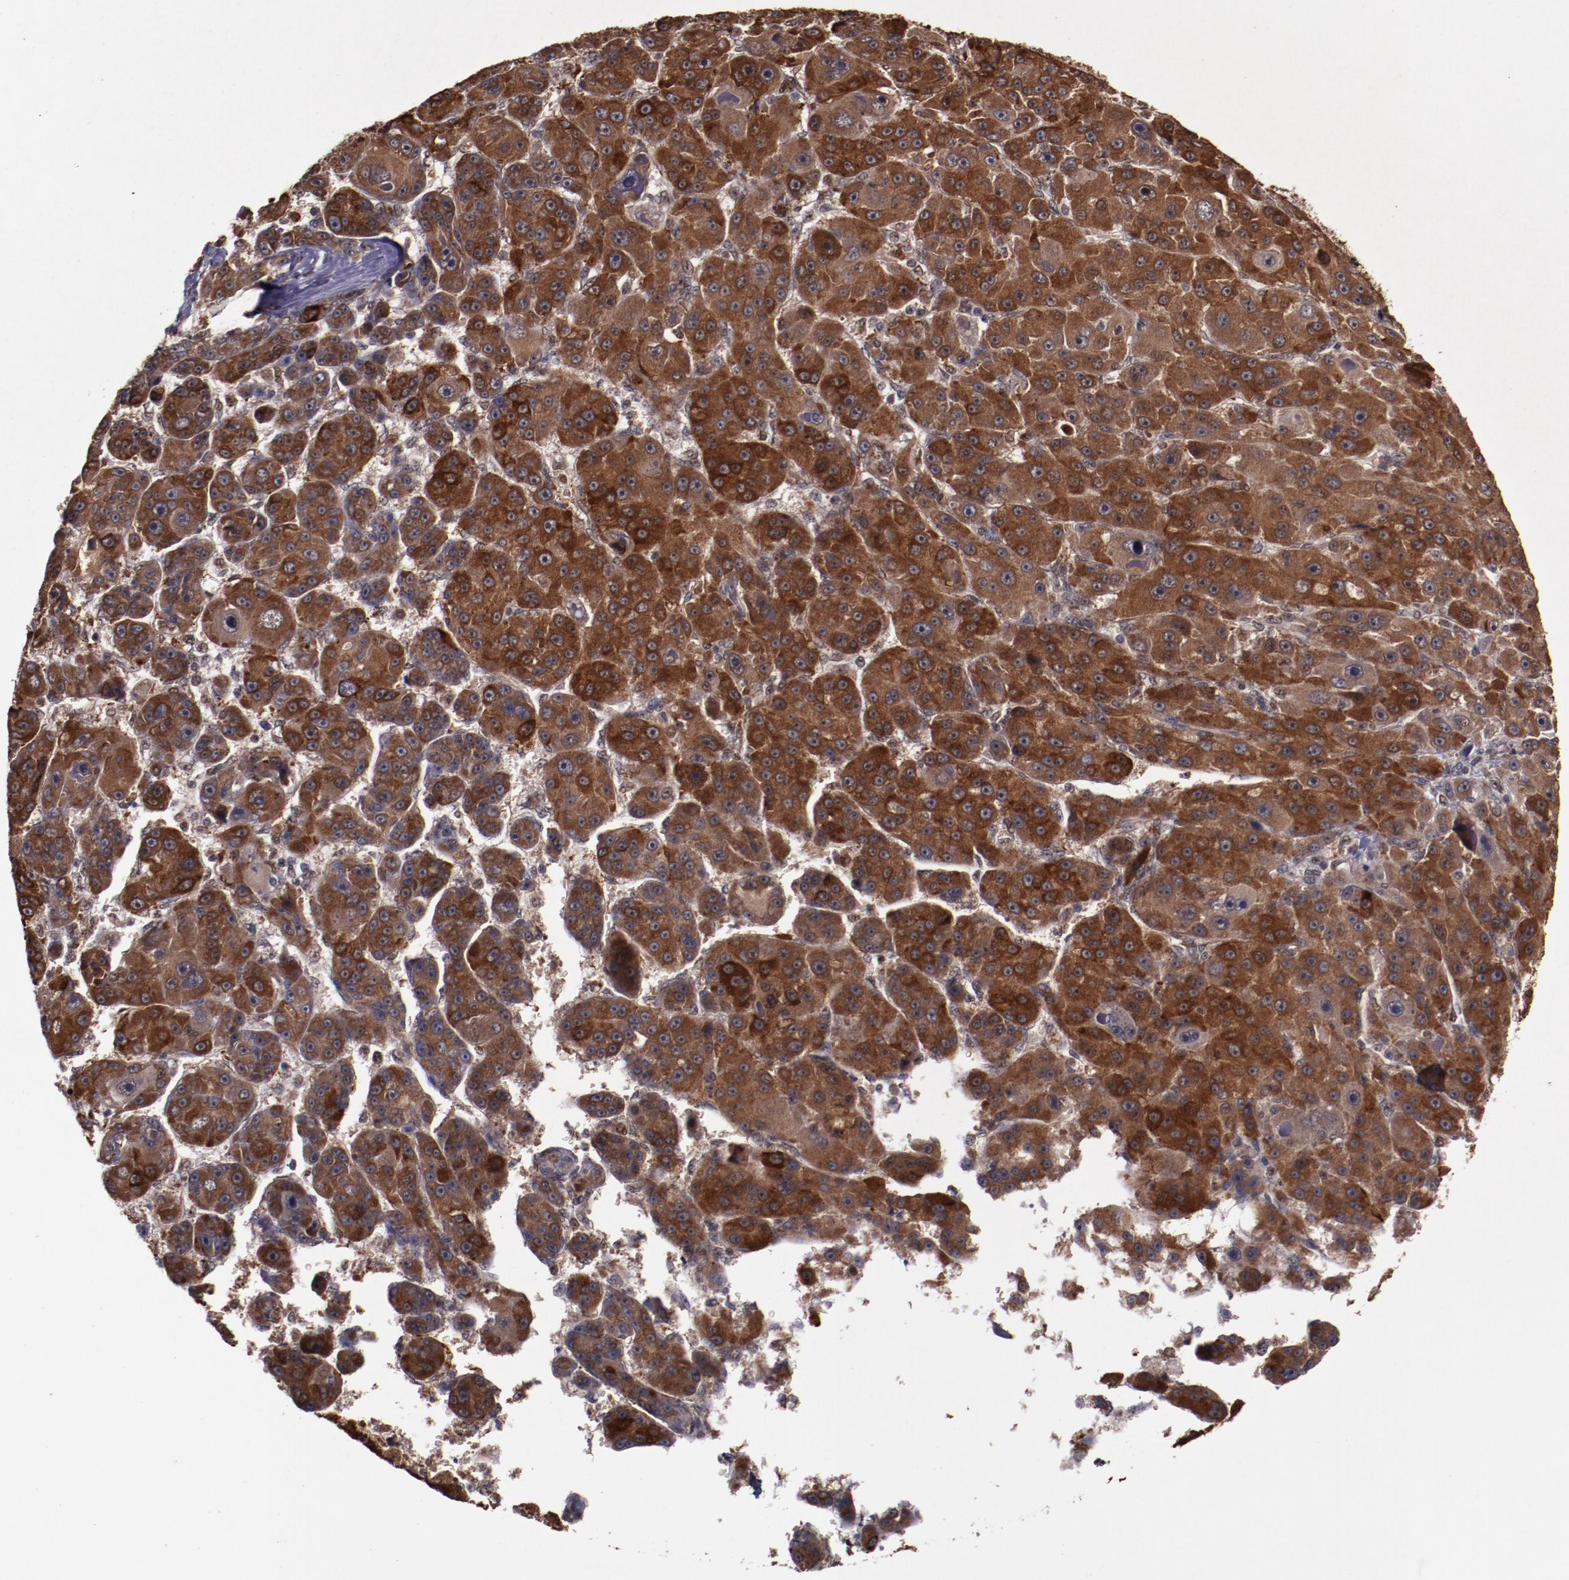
{"staining": {"intensity": "strong", "quantity": ">75%", "location": "cytoplasmic/membranous"}, "tissue": "liver cancer", "cell_type": "Tumor cells", "image_type": "cancer", "snomed": [{"axis": "morphology", "description": "Carcinoma, Hepatocellular, NOS"}, {"axis": "topography", "description": "Liver"}], "caption": "Liver cancer (hepatocellular carcinoma) stained with a brown dye displays strong cytoplasmic/membranous positive positivity in about >75% of tumor cells.", "gene": "CHEK2", "patient": {"sex": "male", "age": 76}}